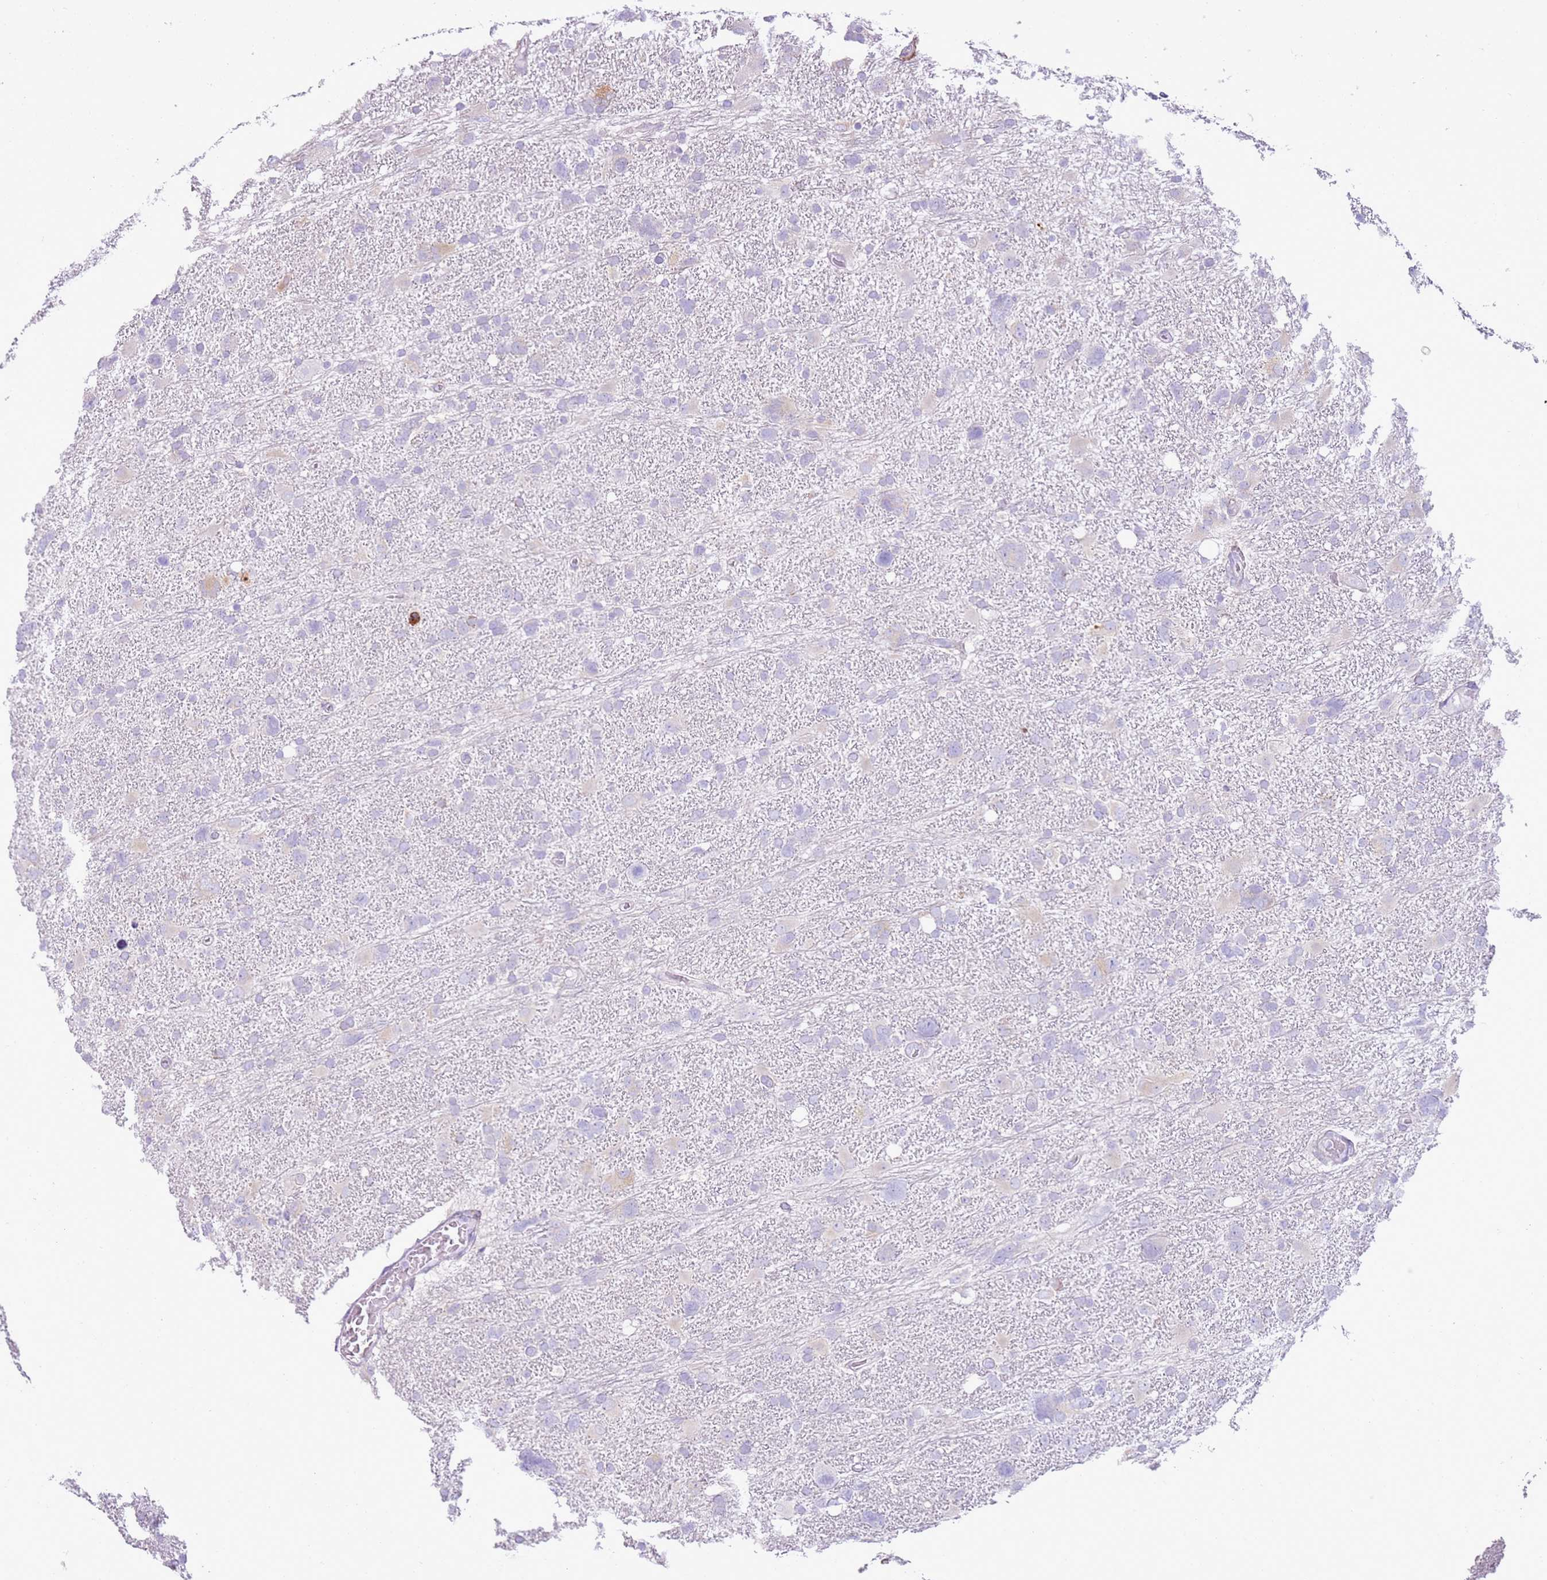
{"staining": {"intensity": "negative", "quantity": "none", "location": "none"}, "tissue": "glioma", "cell_type": "Tumor cells", "image_type": "cancer", "snomed": [{"axis": "morphology", "description": "Glioma, malignant, High grade"}, {"axis": "topography", "description": "Brain"}], "caption": "IHC histopathology image of neoplastic tissue: high-grade glioma (malignant) stained with DAB reveals no significant protein expression in tumor cells.", "gene": "OAF", "patient": {"sex": "male", "age": 61}}